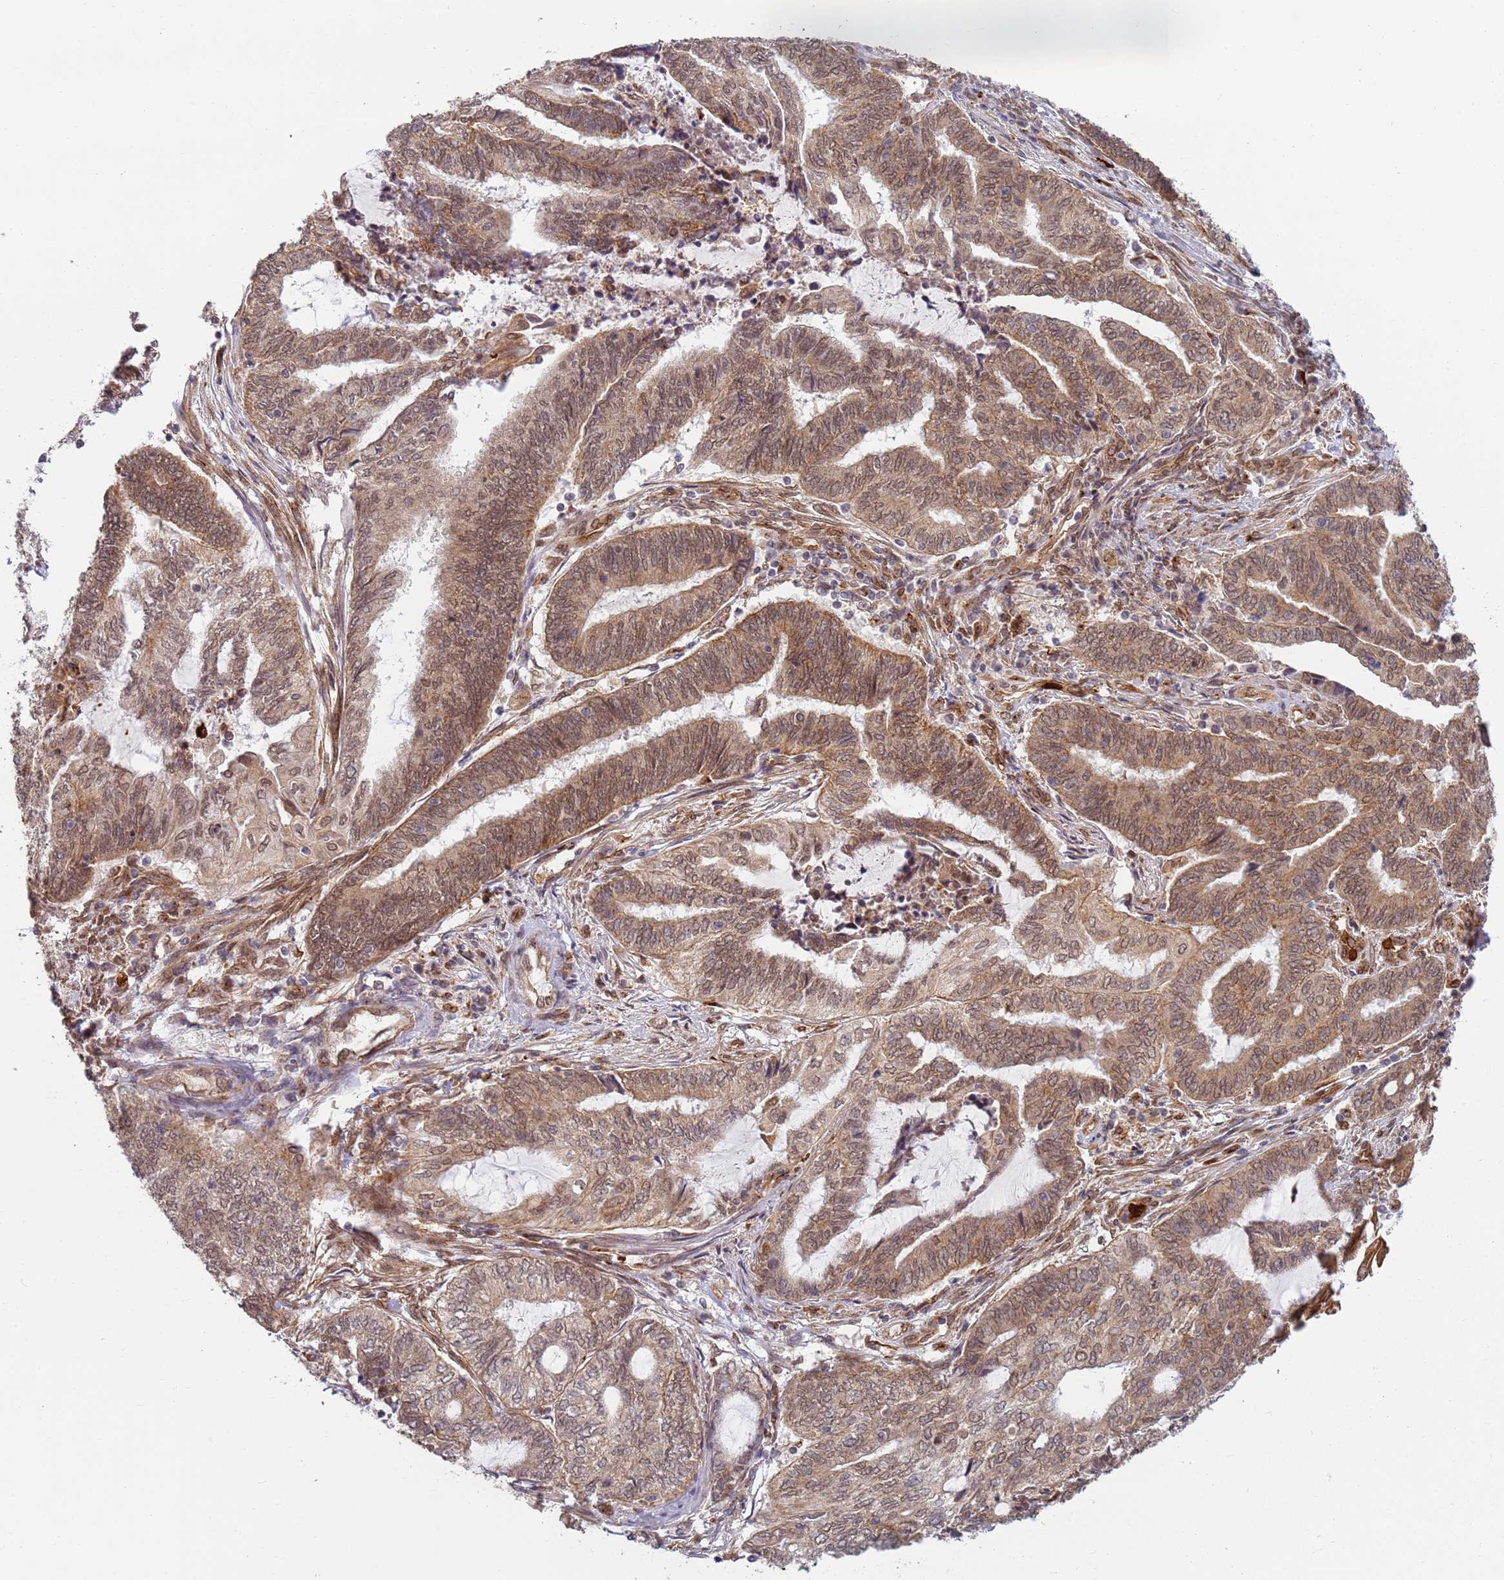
{"staining": {"intensity": "moderate", "quantity": ">75%", "location": "cytoplasmic/membranous,nuclear"}, "tissue": "endometrial cancer", "cell_type": "Tumor cells", "image_type": "cancer", "snomed": [{"axis": "morphology", "description": "Adenocarcinoma, NOS"}, {"axis": "topography", "description": "Uterus"}, {"axis": "topography", "description": "Endometrium"}], "caption": "The image exhibits a brown stain indicating the presence of a protein in the cytoplasmic/membranous and nuclear of tumor cells in endometrial cancer.", "gene": "CEP170", "patient": {"sex": "female", "age": 70}}